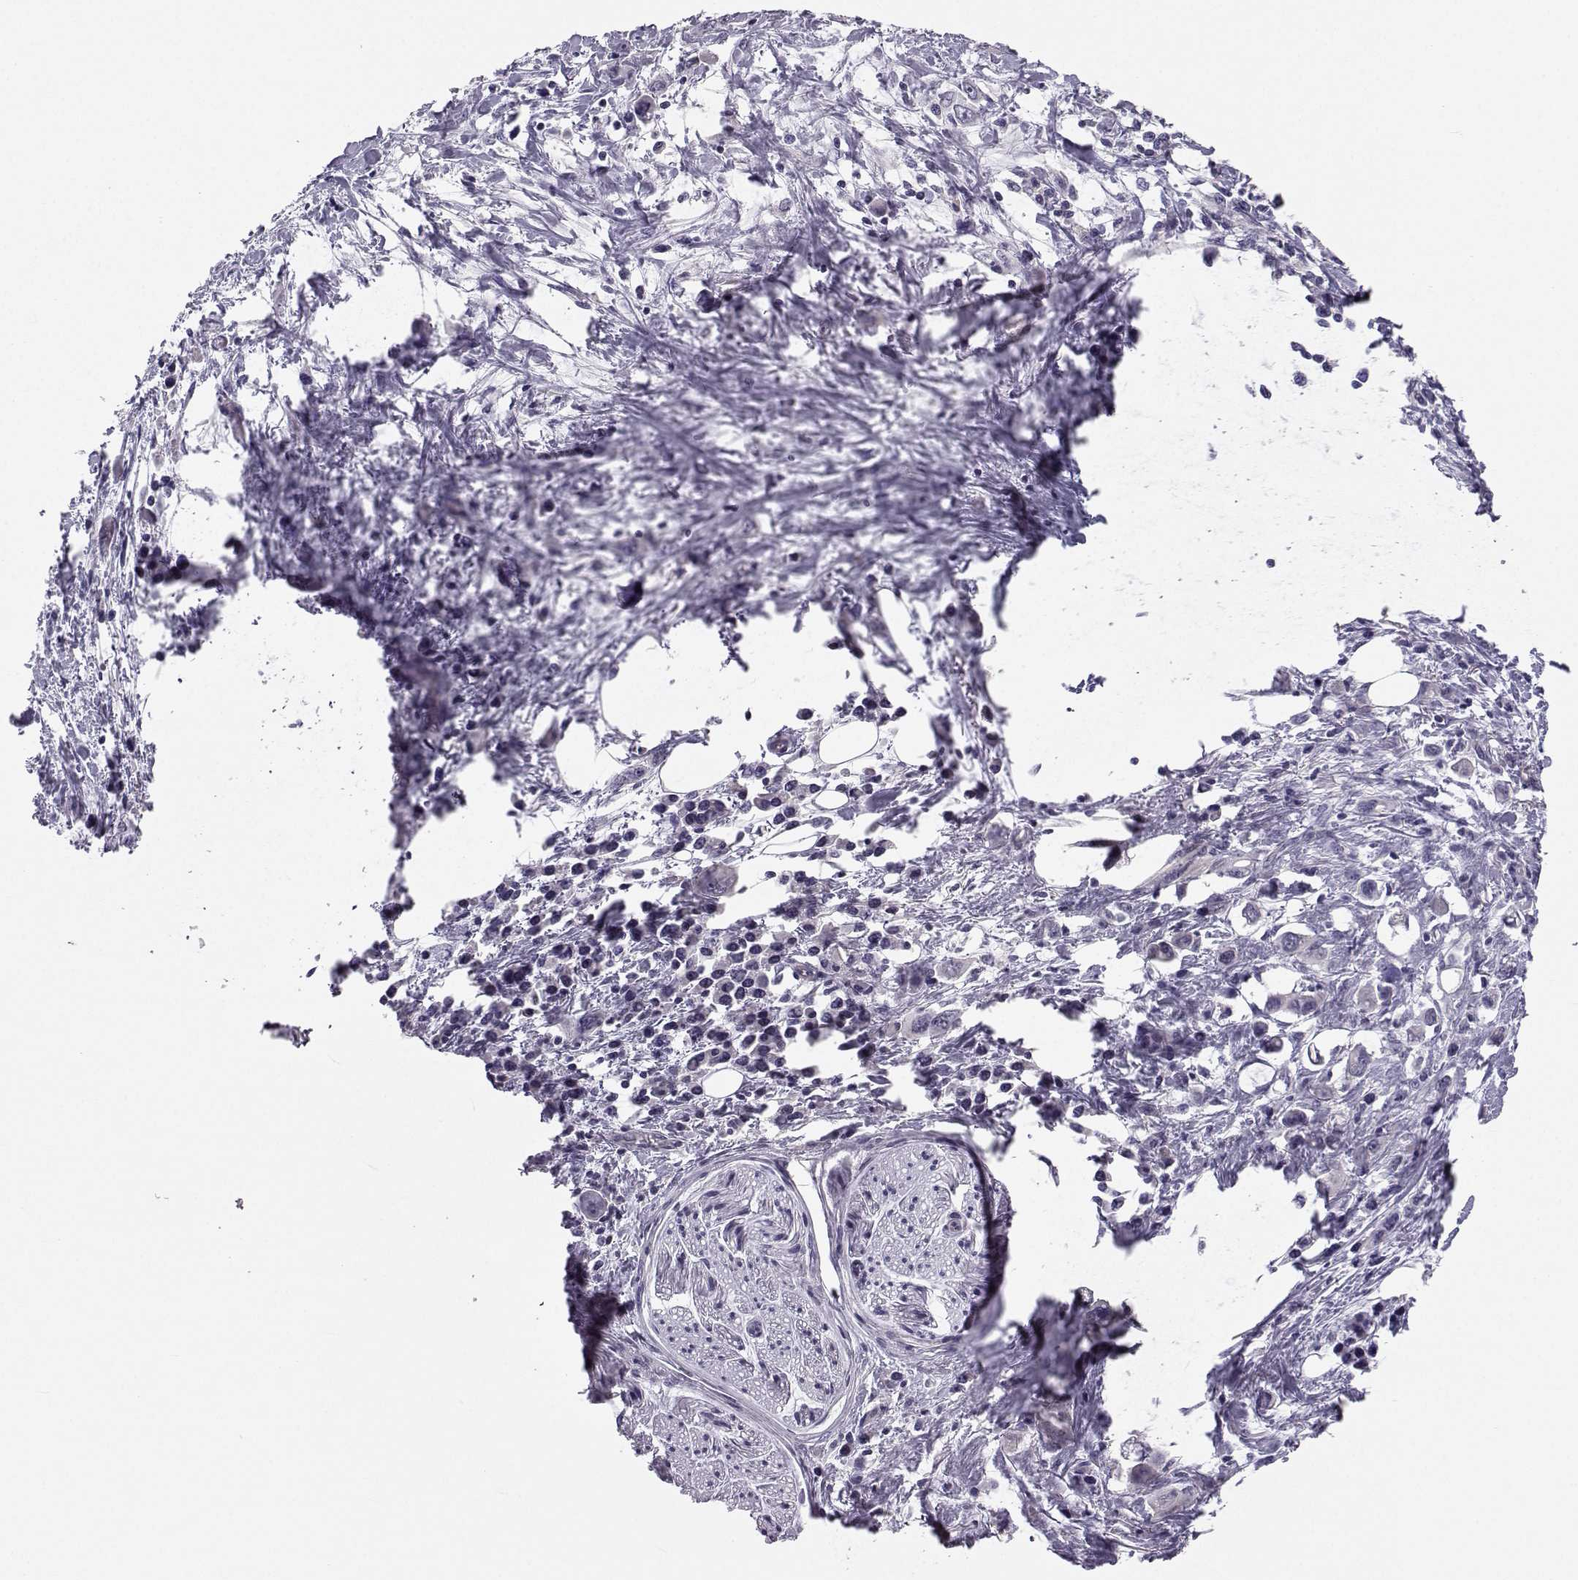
{"staining": {"intensity": "negative", "quantity": "none", "location": "none"}, "tissue": "stomach cancer", "cell_type": "Tumor cells", "image_type": "cancer", "snomed": [{"axis": "morphology", "description": "Adenocarcinoma, NOS"}, {"axis": "topography", "description": "Stomach, upper"}], "caption": "Tumor cells show no significant positivity in stomach cancer.", "gene": "MROH7", "patient": {"sex": "male", "age": 75}}